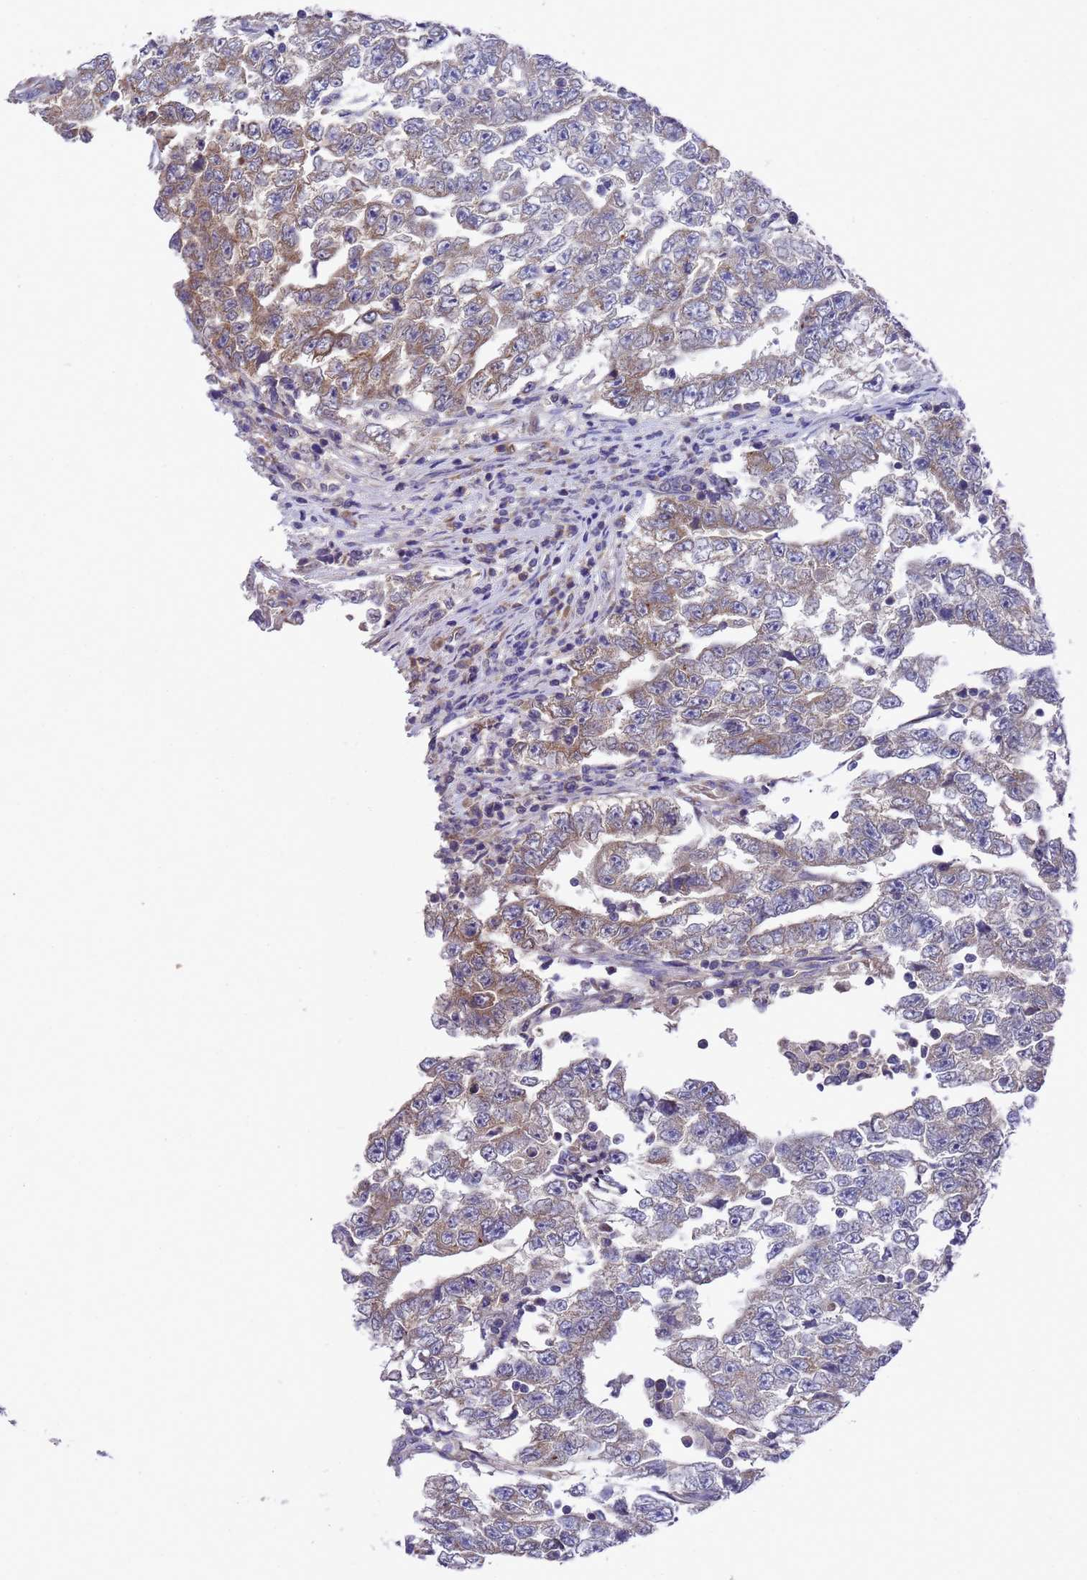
{"staining": {"intensity": "weak", "quantity": "25%-75%", "location": "cytoplasmic/membranous"}, "tissue": "testis cancer", "cell_type": "Tumor cells", "image_type": "cancer", "snomed": [{"axis": "morphology", "description": "Carcinoma, Embryonal, NOS"}, {"axis": "topography", "description": "Testis"}], "caption": "DAB (3,3'-diaminobenzidine) immunohistochemical staining of testis cancer demonstrates weak cytoplasmic/membranous protein positivity in approximately 25%-75% of tumor cells.", "gene": "DCAF12L2", "patient": {"sex": "male", "age": 25}}